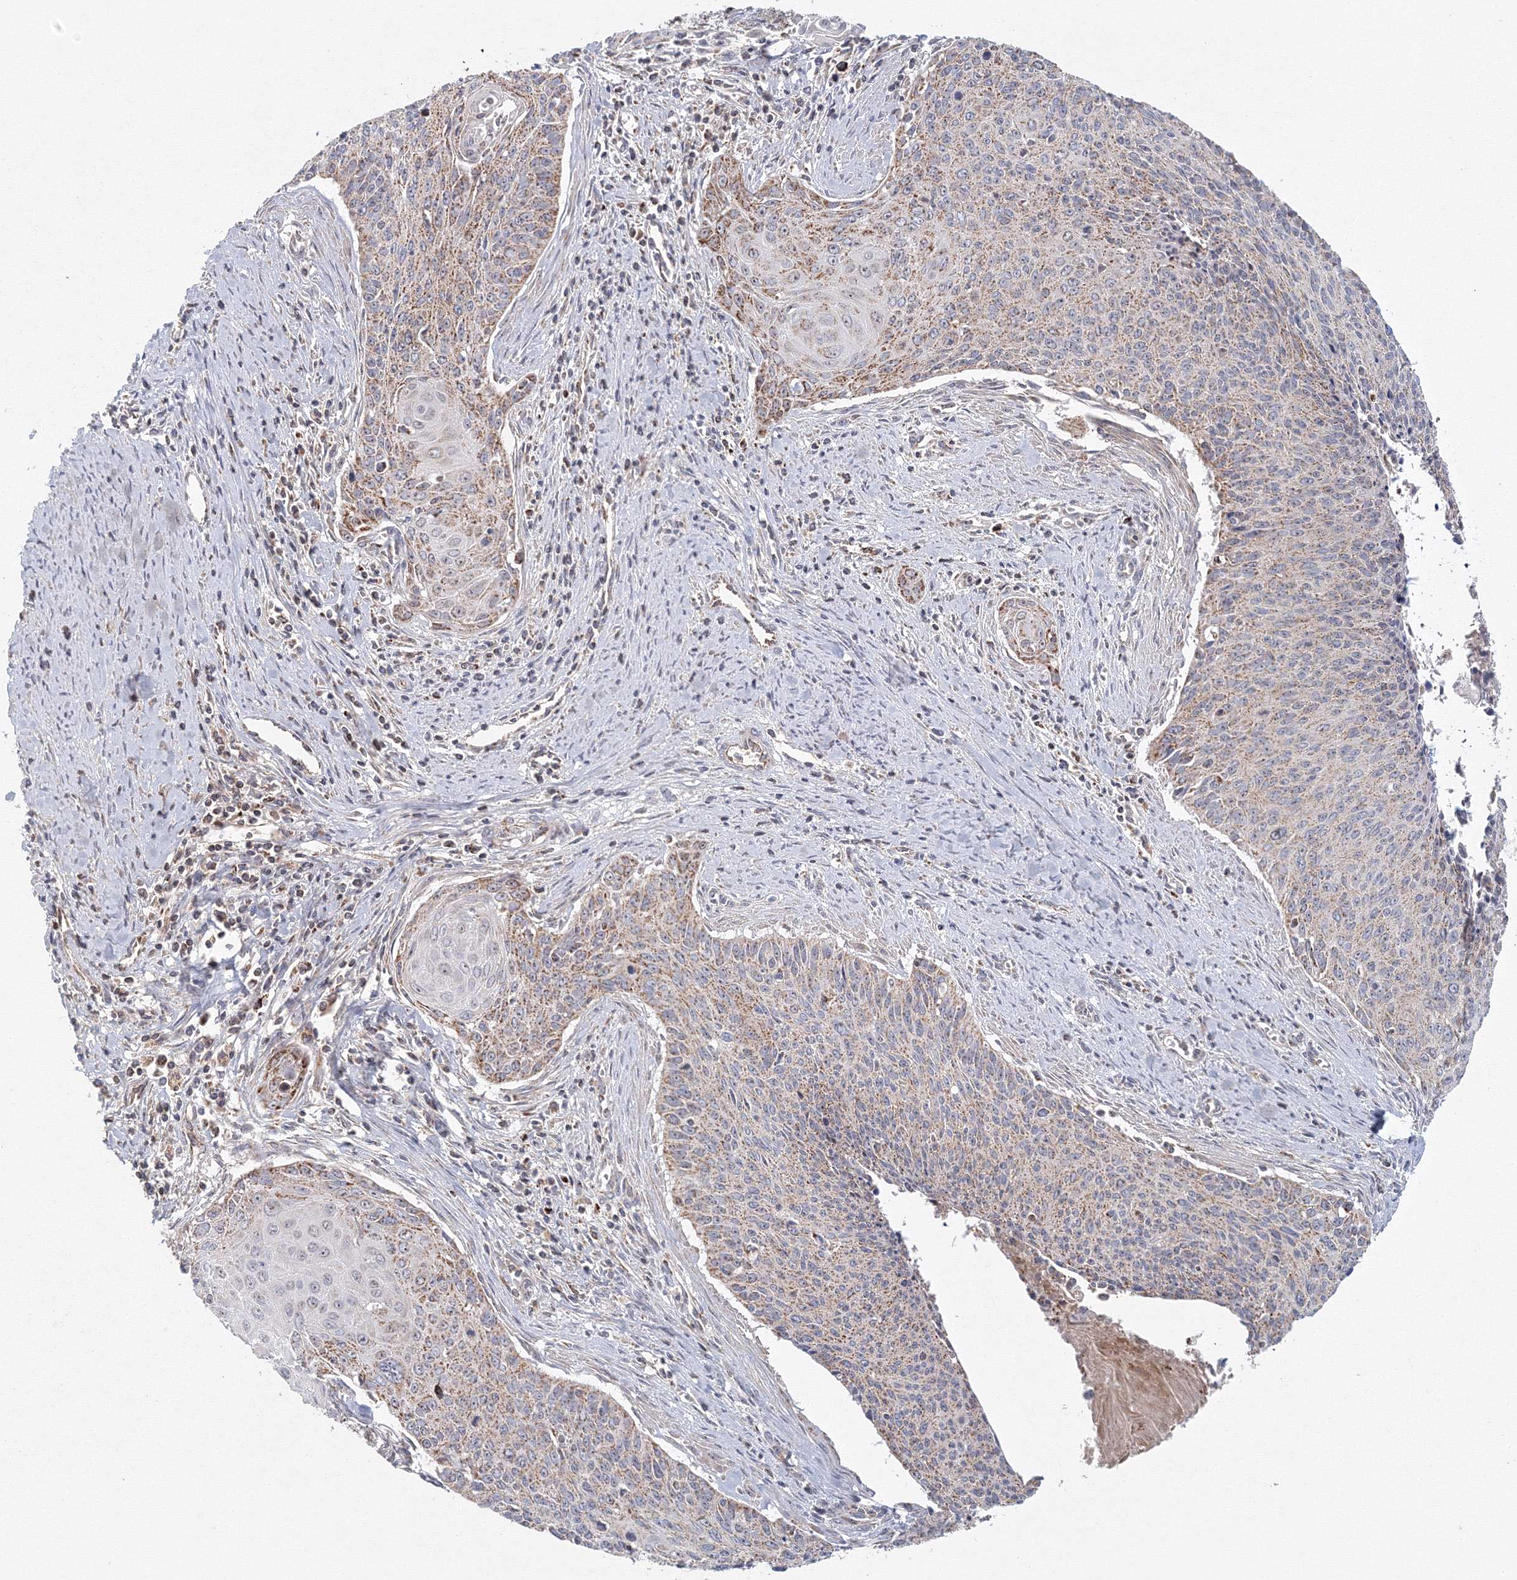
{"staining": {"intensity": "moderate", "quantity": ">75%", "location": "cytoplasmic/membranous"}, "tissue": "cervical cancer", "cell_type": "Tumor cells", "image_type": "cancer", "snomed": [{"axis": "morphology", "description": "Squamous cell carcinoma, NOS"}, {"axis": "topography", "description": "Cervix"}], "caption": "High-power microscopy captured an IHC micrograph of cervical cancer (squamous cell carcinoma), revealing moderate cytoplasmic/membranous expression in approximately >75% of tumor cells. The staining was performed using DAB (3,3'-diaminobenzidine), with brown indicating positive protein expression. Nuclei are stained blue with hematoxylin.", "gene": "GRPEL1", "patient": {"sex": "female", "age": 55}}